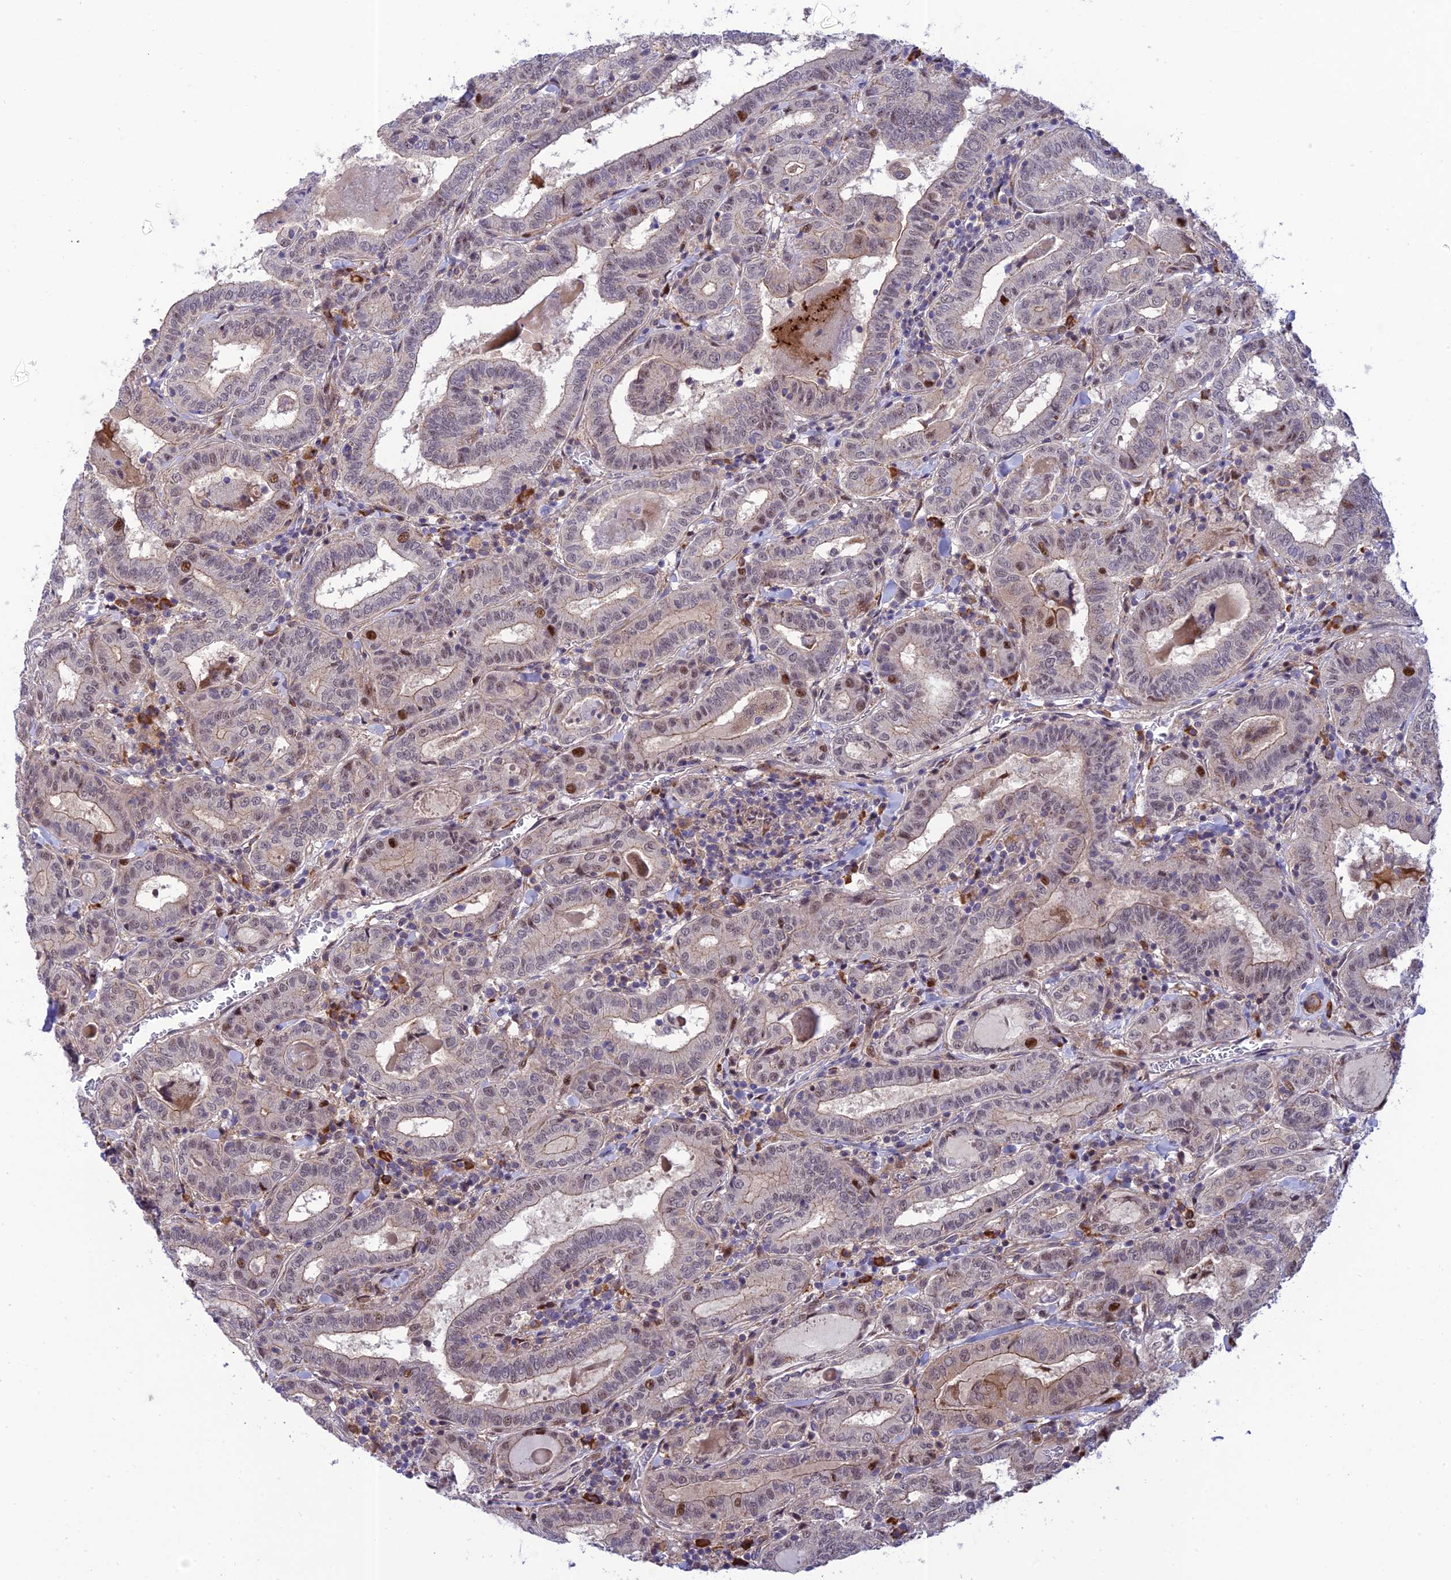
{"staining": {"intensity": "moderate", "quantity": "<25%", "location": "nuclear"}, "tissue": "thyroid cancer", "cell_type": "Tumor cells", "image_type": "cancer", "snomed": [{"axis": "morphology", "description": "Papillary adenocarcinoma, NOS"}, {"axis": "topography", "description": "Thyroid gland"}], "caption": "Immunohistochemical staining of thyroid papillary adenocarcinoma shows low levels of moderate nuclear protein expression in about <25% of tumor cells. (DAB (3,3'-diaminobenzidine) IHC with brightfield microscopy, high magnification).", "gene": "ZNF584", "patient": {"sex": "female", "age": 72}}